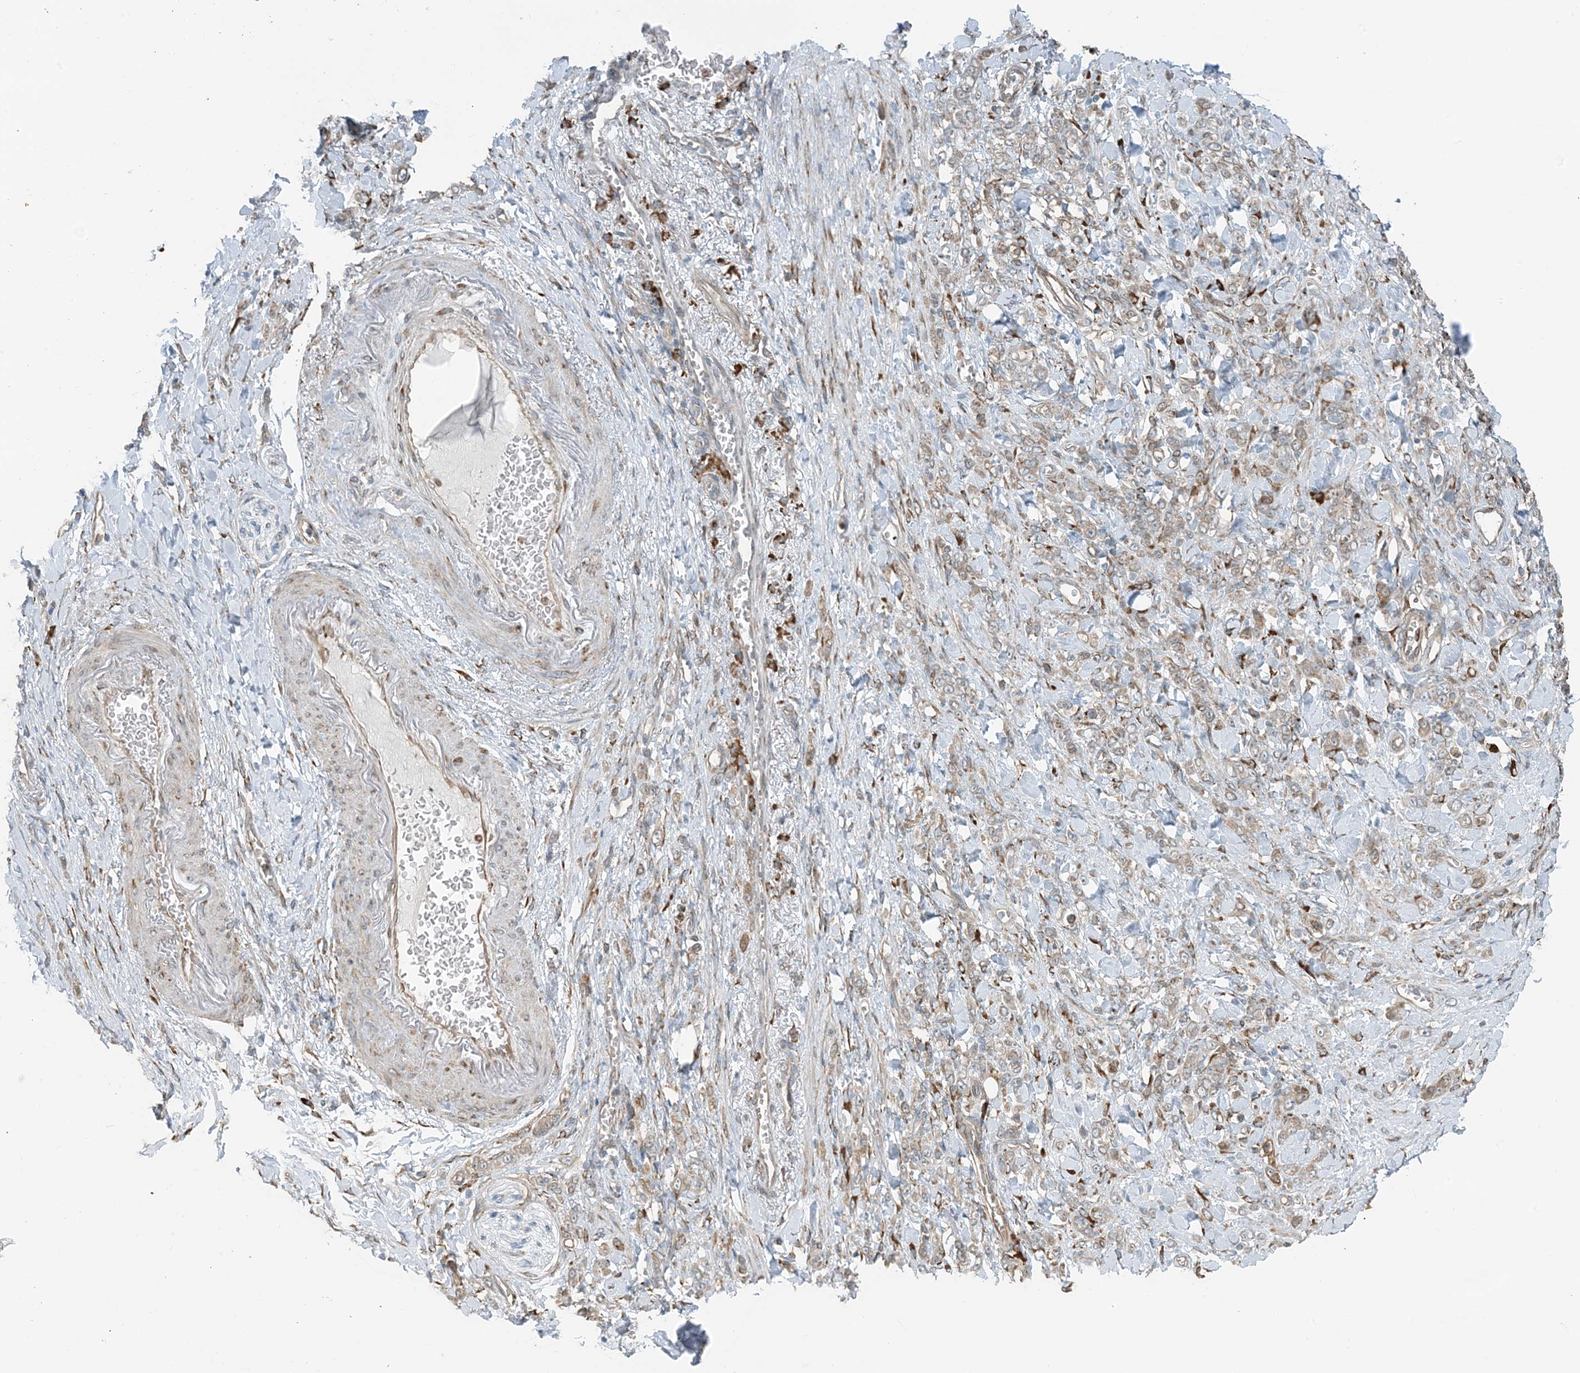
{"staining": {"intensity": "weak", "quantity": ">75%", "location": "cytoplasmic/membranous"}, "tissue": "stomach cancer", "cell_type": "Tumor cells", "image_type": "cancer", "snomed": [{"axis": "morphology", "description": "Normal tissue, NOS"}, {"axis": "morphology", "description": "Adenocarcinoma, NOS"}, {"axis": "topography", "description": "Stomach"}], "caption": "Protein expression by immunohistochemistry (IHC) reveals weak cytoplasmic/membranous expression in approximately >75% of tumor cells in stomach cancer. The staining was performed using DAB (3,3'-diaminobenzidine) to visualize the protein expression in brown, while the nuclei were stained in blue with hematoxylin (Magnification: 20x).", "gene": "CERKL", "patient": {"sex": "male", "age": 82}}